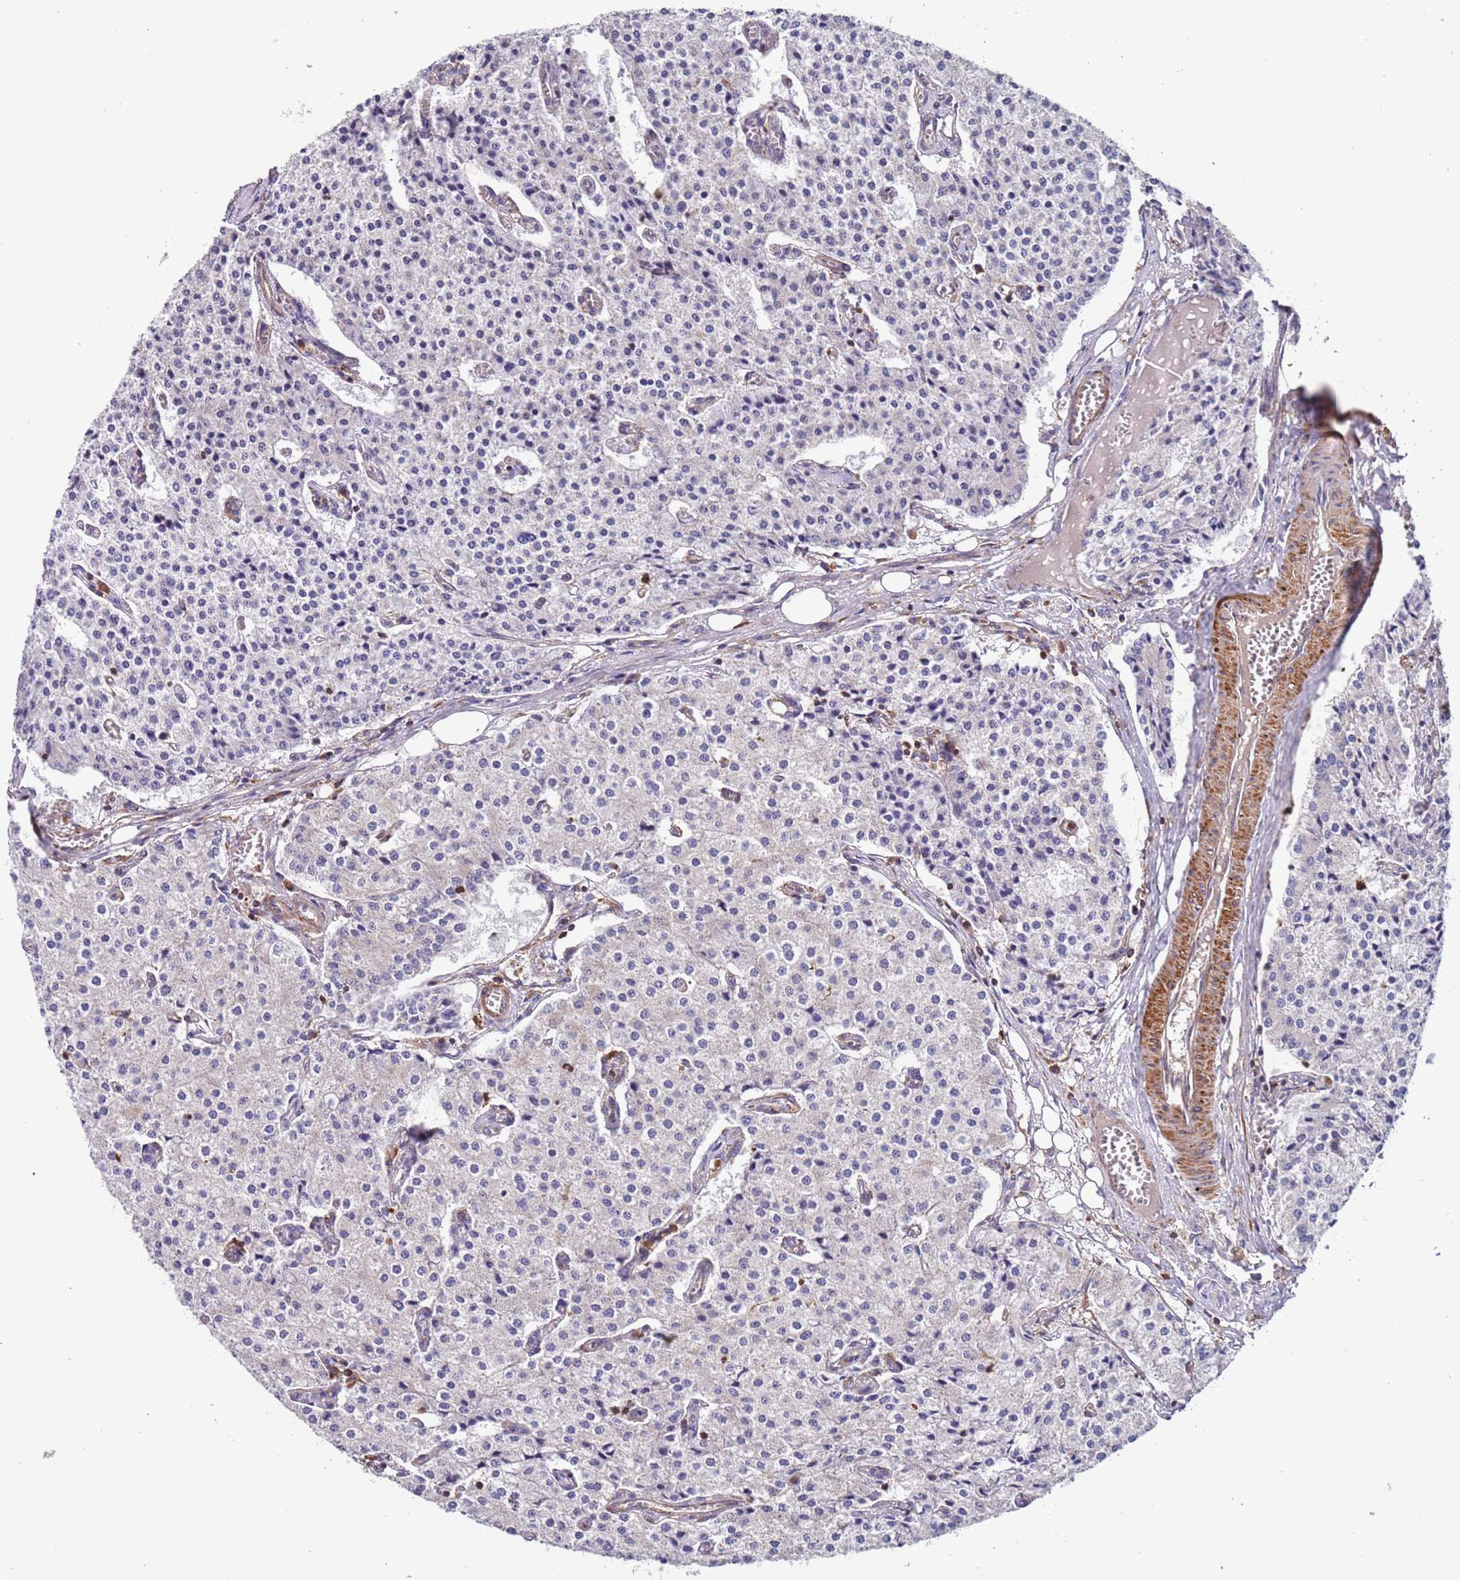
{"staining": {"intensity": "negative", "quantity": "none", "location": "none"}, "tissue": "carcinoid", "cell_type": "Tumor cells", "image_type": "cancer", "snomed": [{"axis": "morphology", "description": "Carcinoid, malignant, NOS"}, {"axis": "topography", "description": "Colon"}], "caption": "This is a image of immunohistochemistry staining of malignant carcinoid, which shows no staining in tumor cells. (DAB IHC with hematoxylin counter stain).", "gene": "SYT4", "patient": {"sex": "female", "age": 52}}